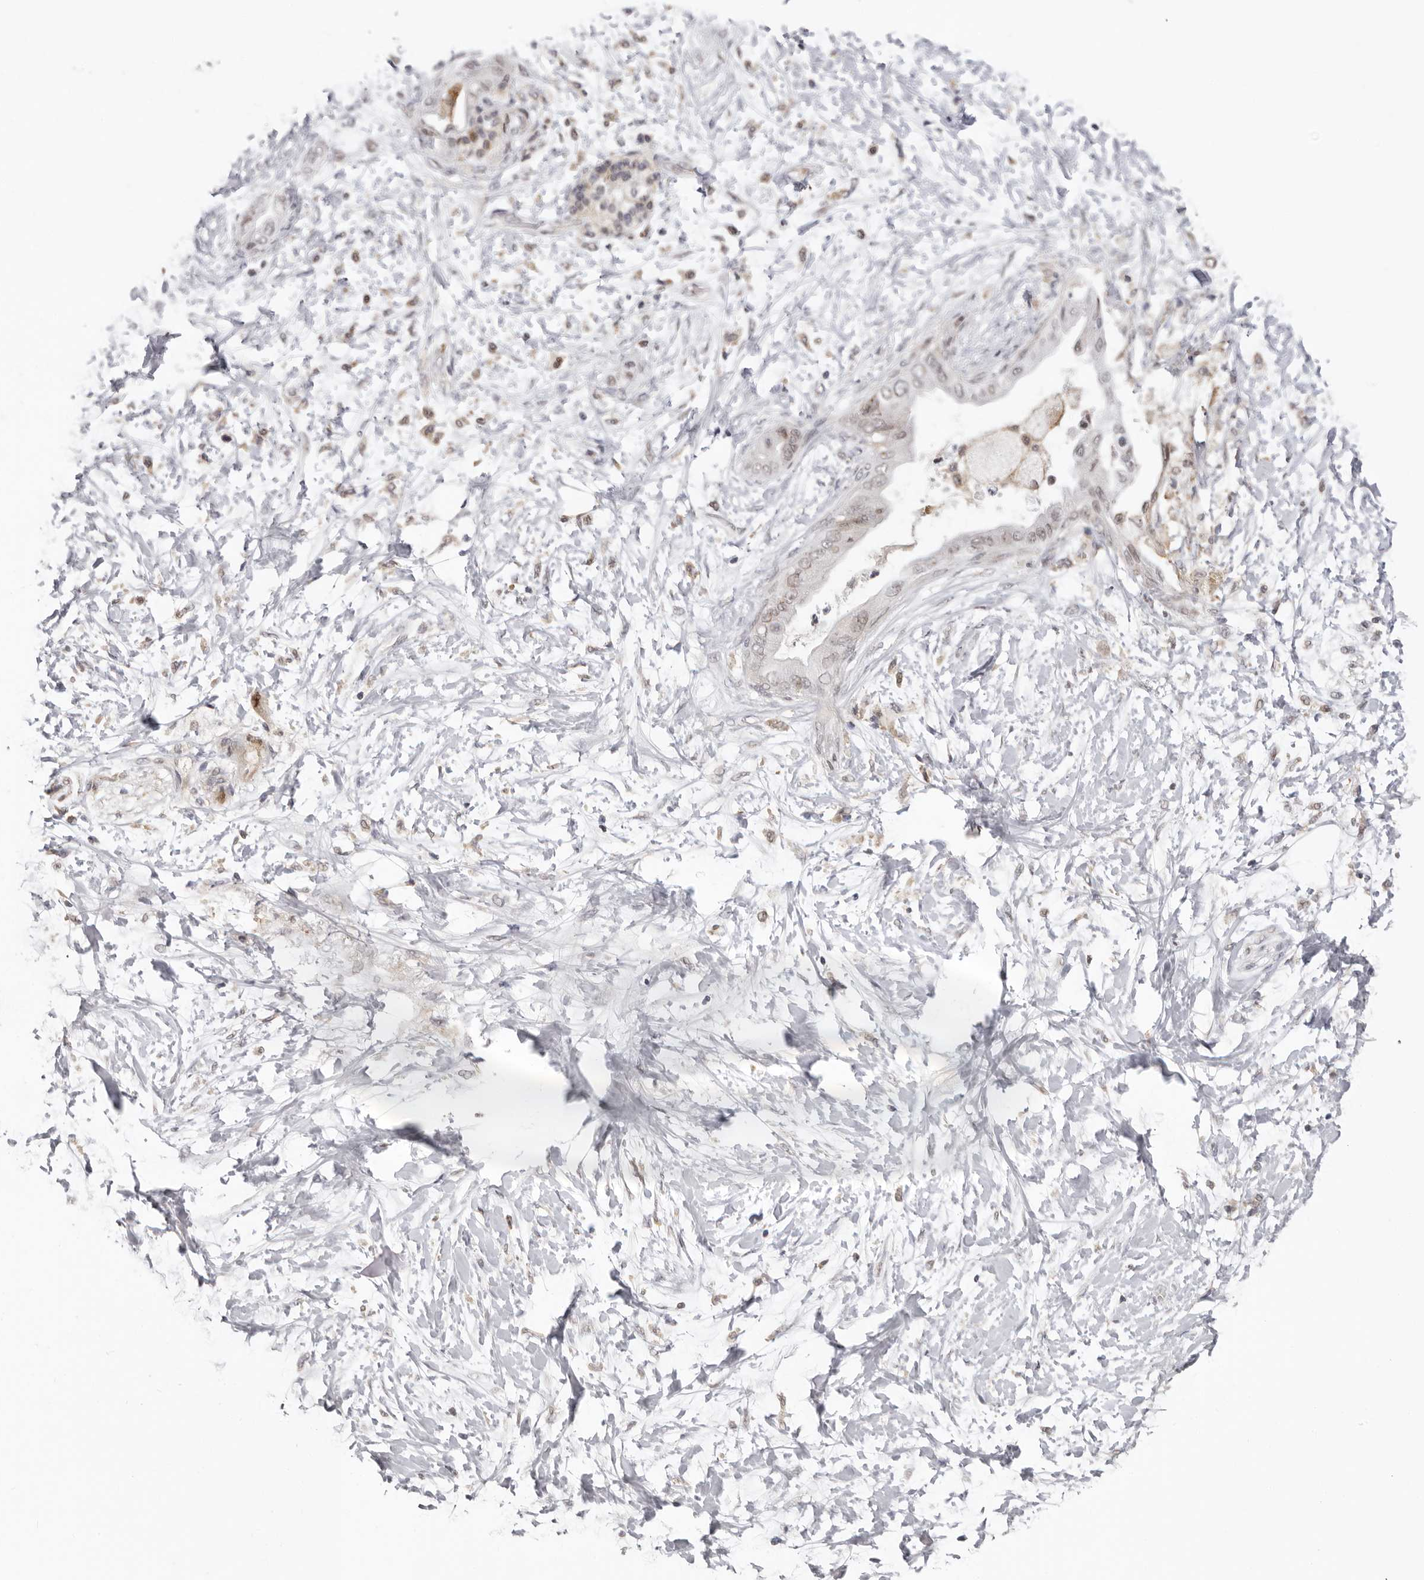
{"staining": {"intensity": "negative", "quantity": "none", "location": "none"}, "tissue": "soft tissue", "cell_type": "Chondrocytes", "image_type": "normal", "snomed": [{"axis": "morphology", "description": "Normal tissue, NOS"}, {"axis": "morphology", "description": "Adenocarcinoma, NOS"}, {"axis": "topography", "description": "Duodenum"}, {"axis": "topography", "description": "Peripheral nerve tissue"}], "caption": "Immunohistochemistry (IHC) of unremarkable human soft tissue reveals no staining in chondrocytes. (DAB (3,3'-diaminobenzidine) immunohistochemistry with hematoxylin counter stain).", "gene": "KIF2B", "patient": {"sex": "female", "age": 60}}